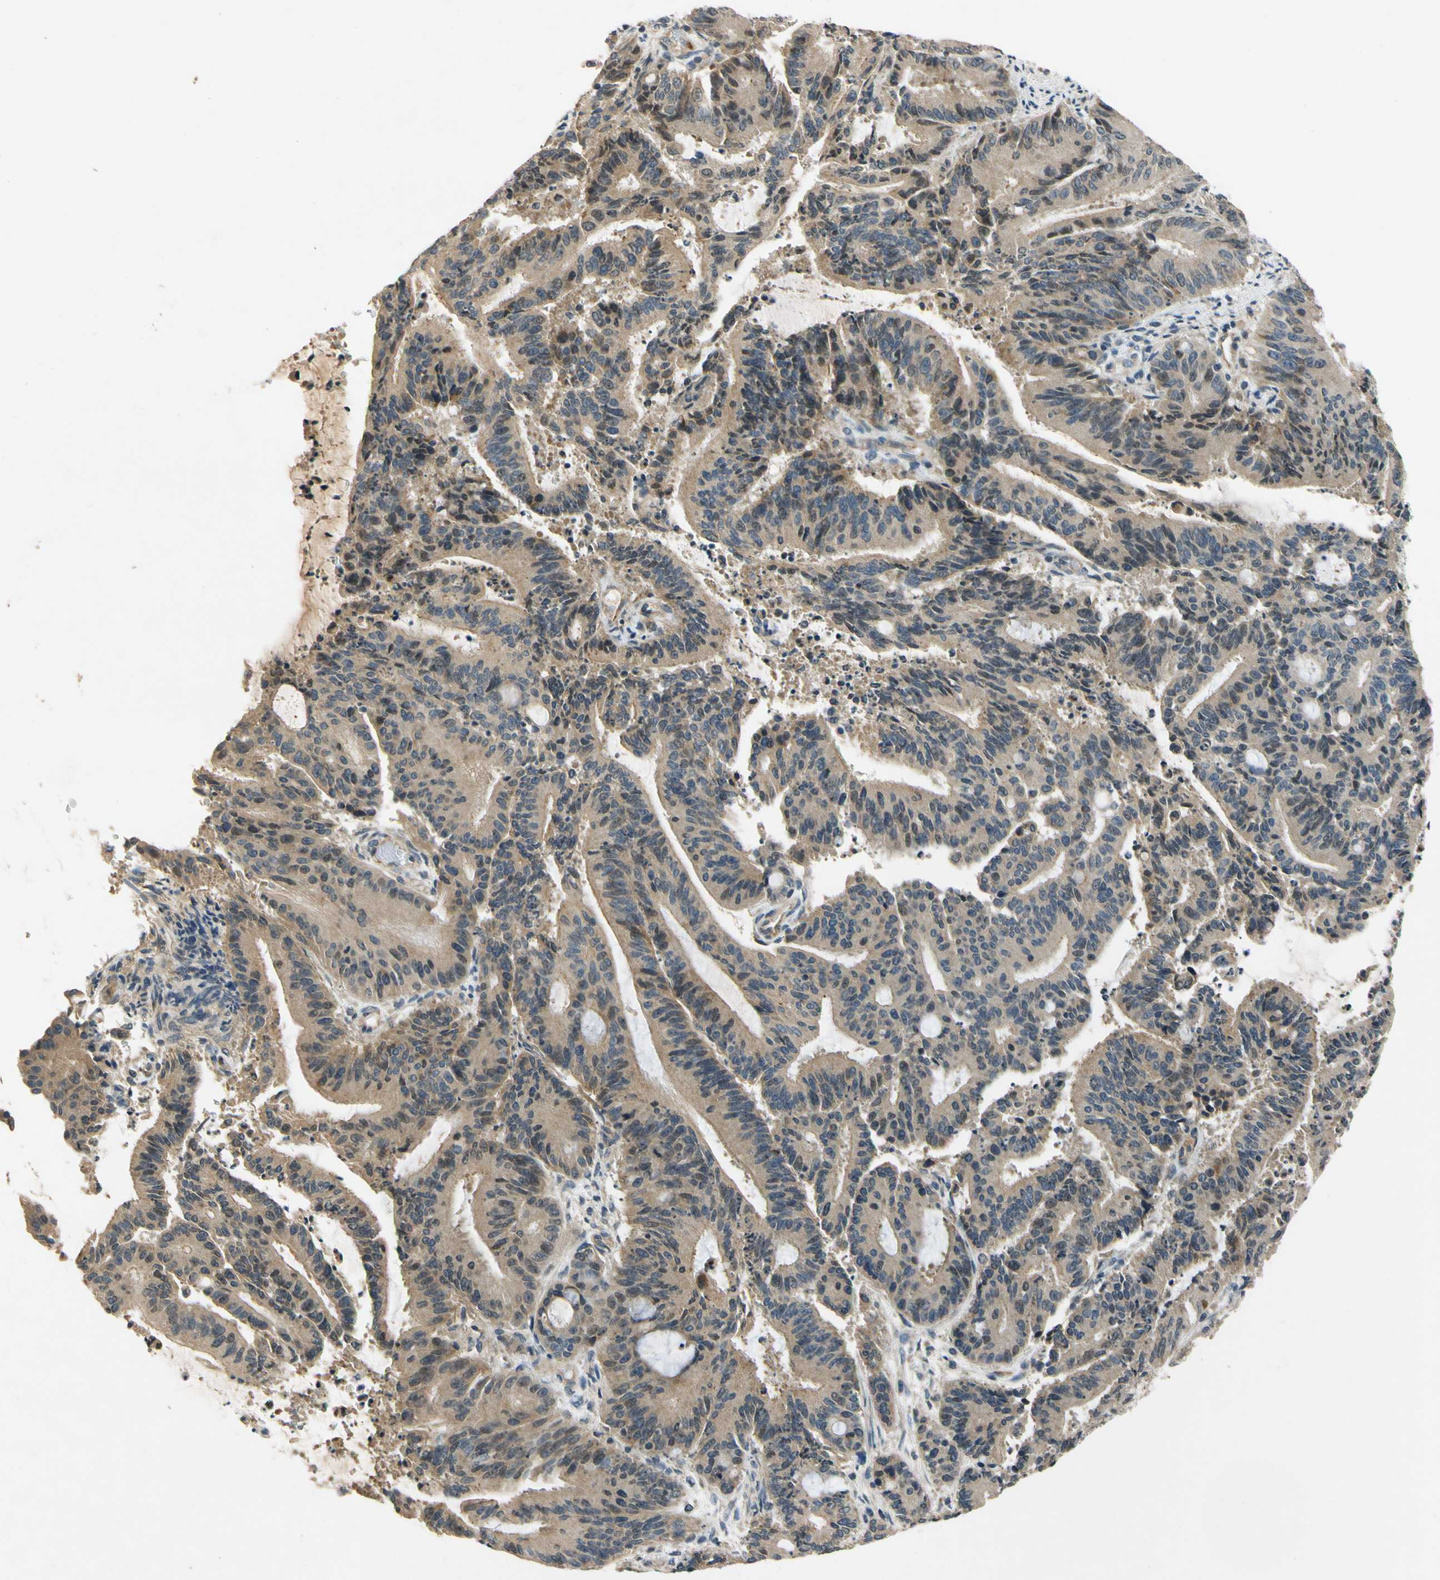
{"staining": {"intensity": "weak", "quantity": "<25%", "location": "cytoplasmic/membranous,nuclear"}, "tissue": "liver cancer", "cell_type": "Tumor cells", "image_type": "cancer", "snomed": [{"axis": "morphology", "description": "Cholangiocarcinoma"}, {"axis": "topography", "description": "Liver"}], "caption": "Immunohistochemistry (IHC) of human cholangiocarcinoma (liver) exhibits no expression in tumor cells.", "gene": "ALKBH3", "patient": {"sex": "female", "age": 73}}